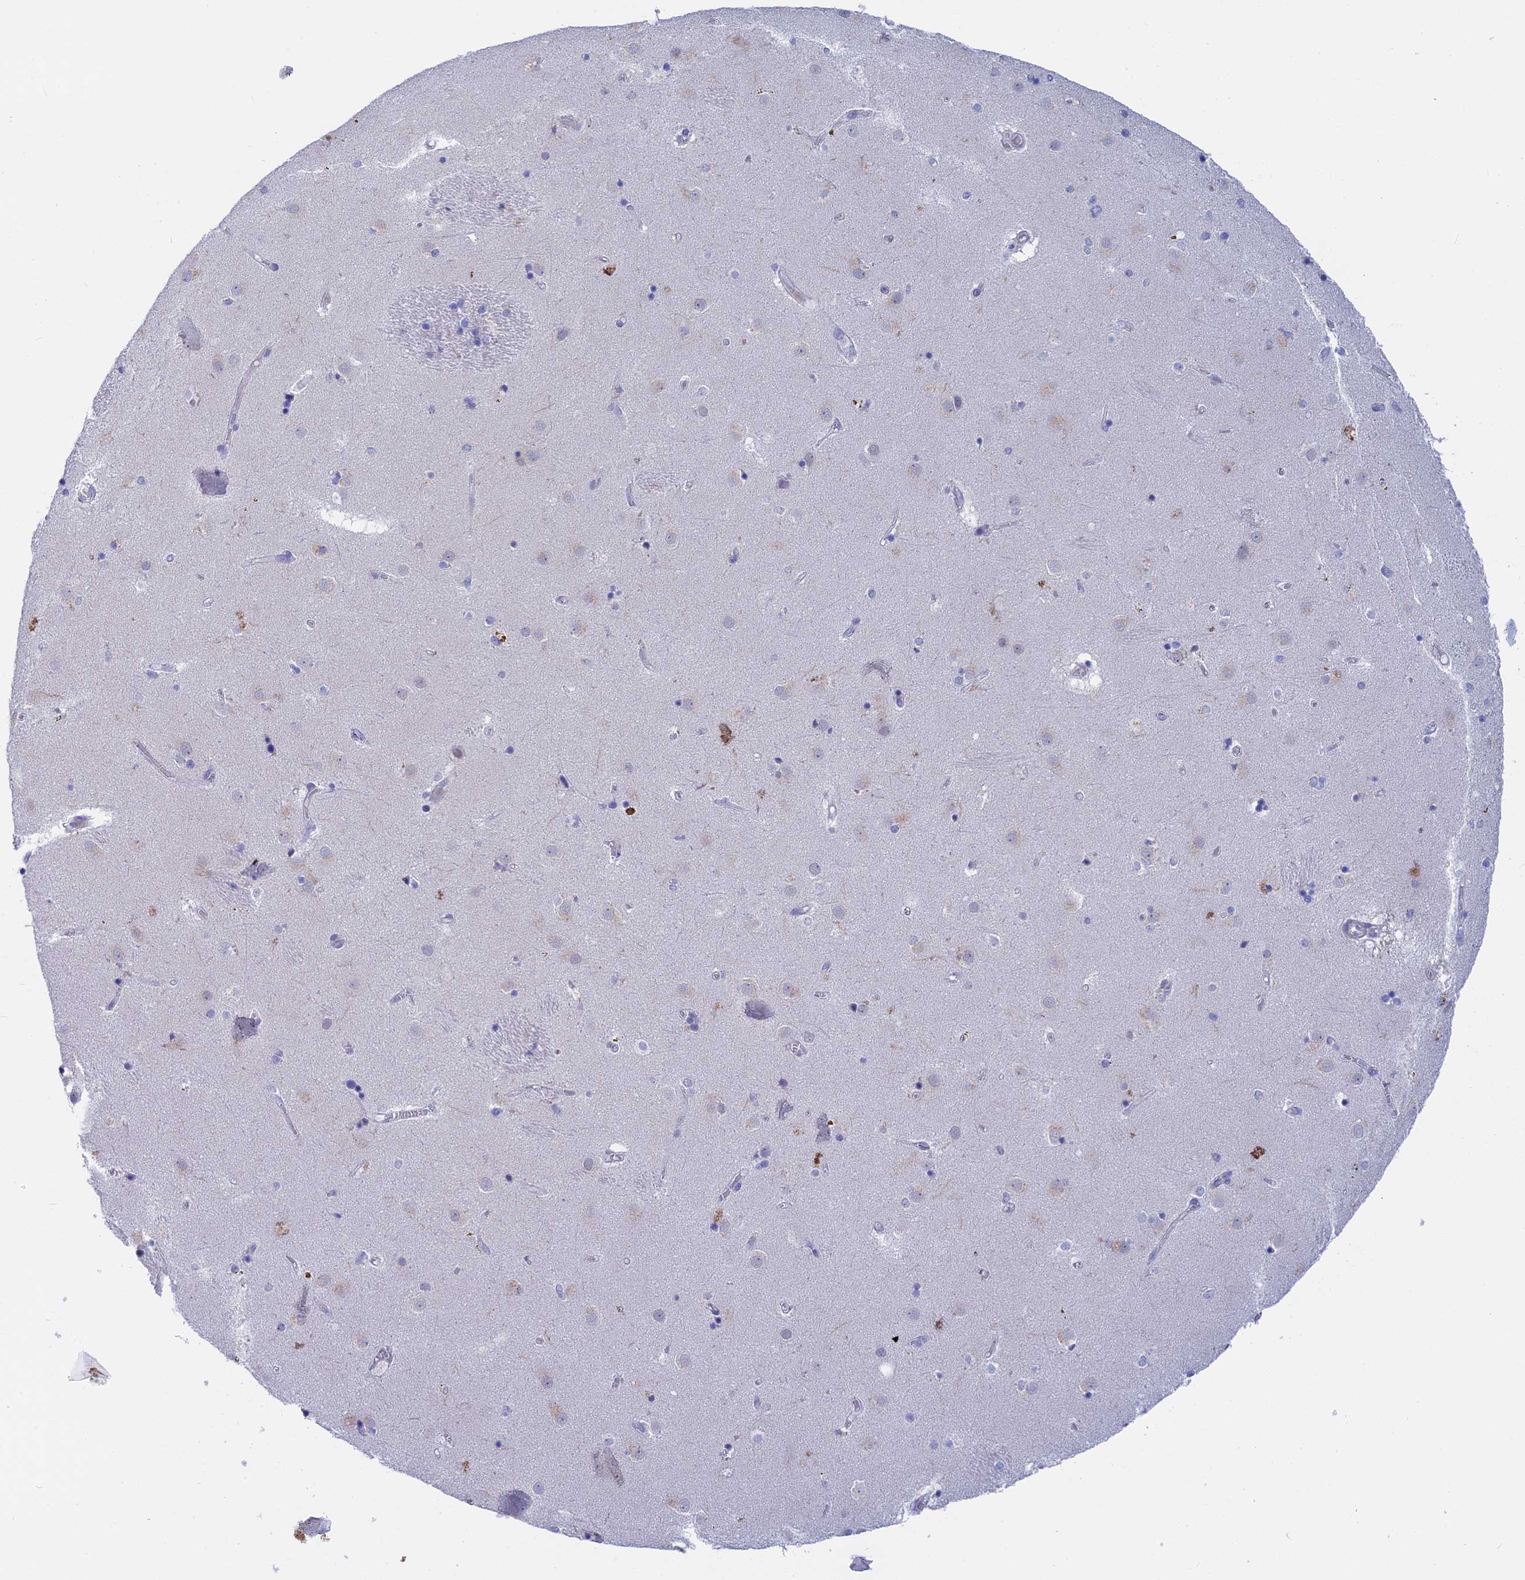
{"staining": {"intensity": "negative", "quantity": "none", "location": "none"}, "tissue": "caudate", "cell_type": "Glial cells", "image_type": "normal", "snomed": [{"axis": "morphology", "description": "Normal tissue, NOS"}, {"axis": "topography", "description": "Lateral ventricle wall"}], "caption": "DAB (3,3'-diaminobenzidine) immunohistochemical staining of unremarkable caudate demonstrates no significant positivity in glial cells. Nuclei are stained in blue.", "gene": "GLB1L", "patient": {"sex": "male", "age": 70}}